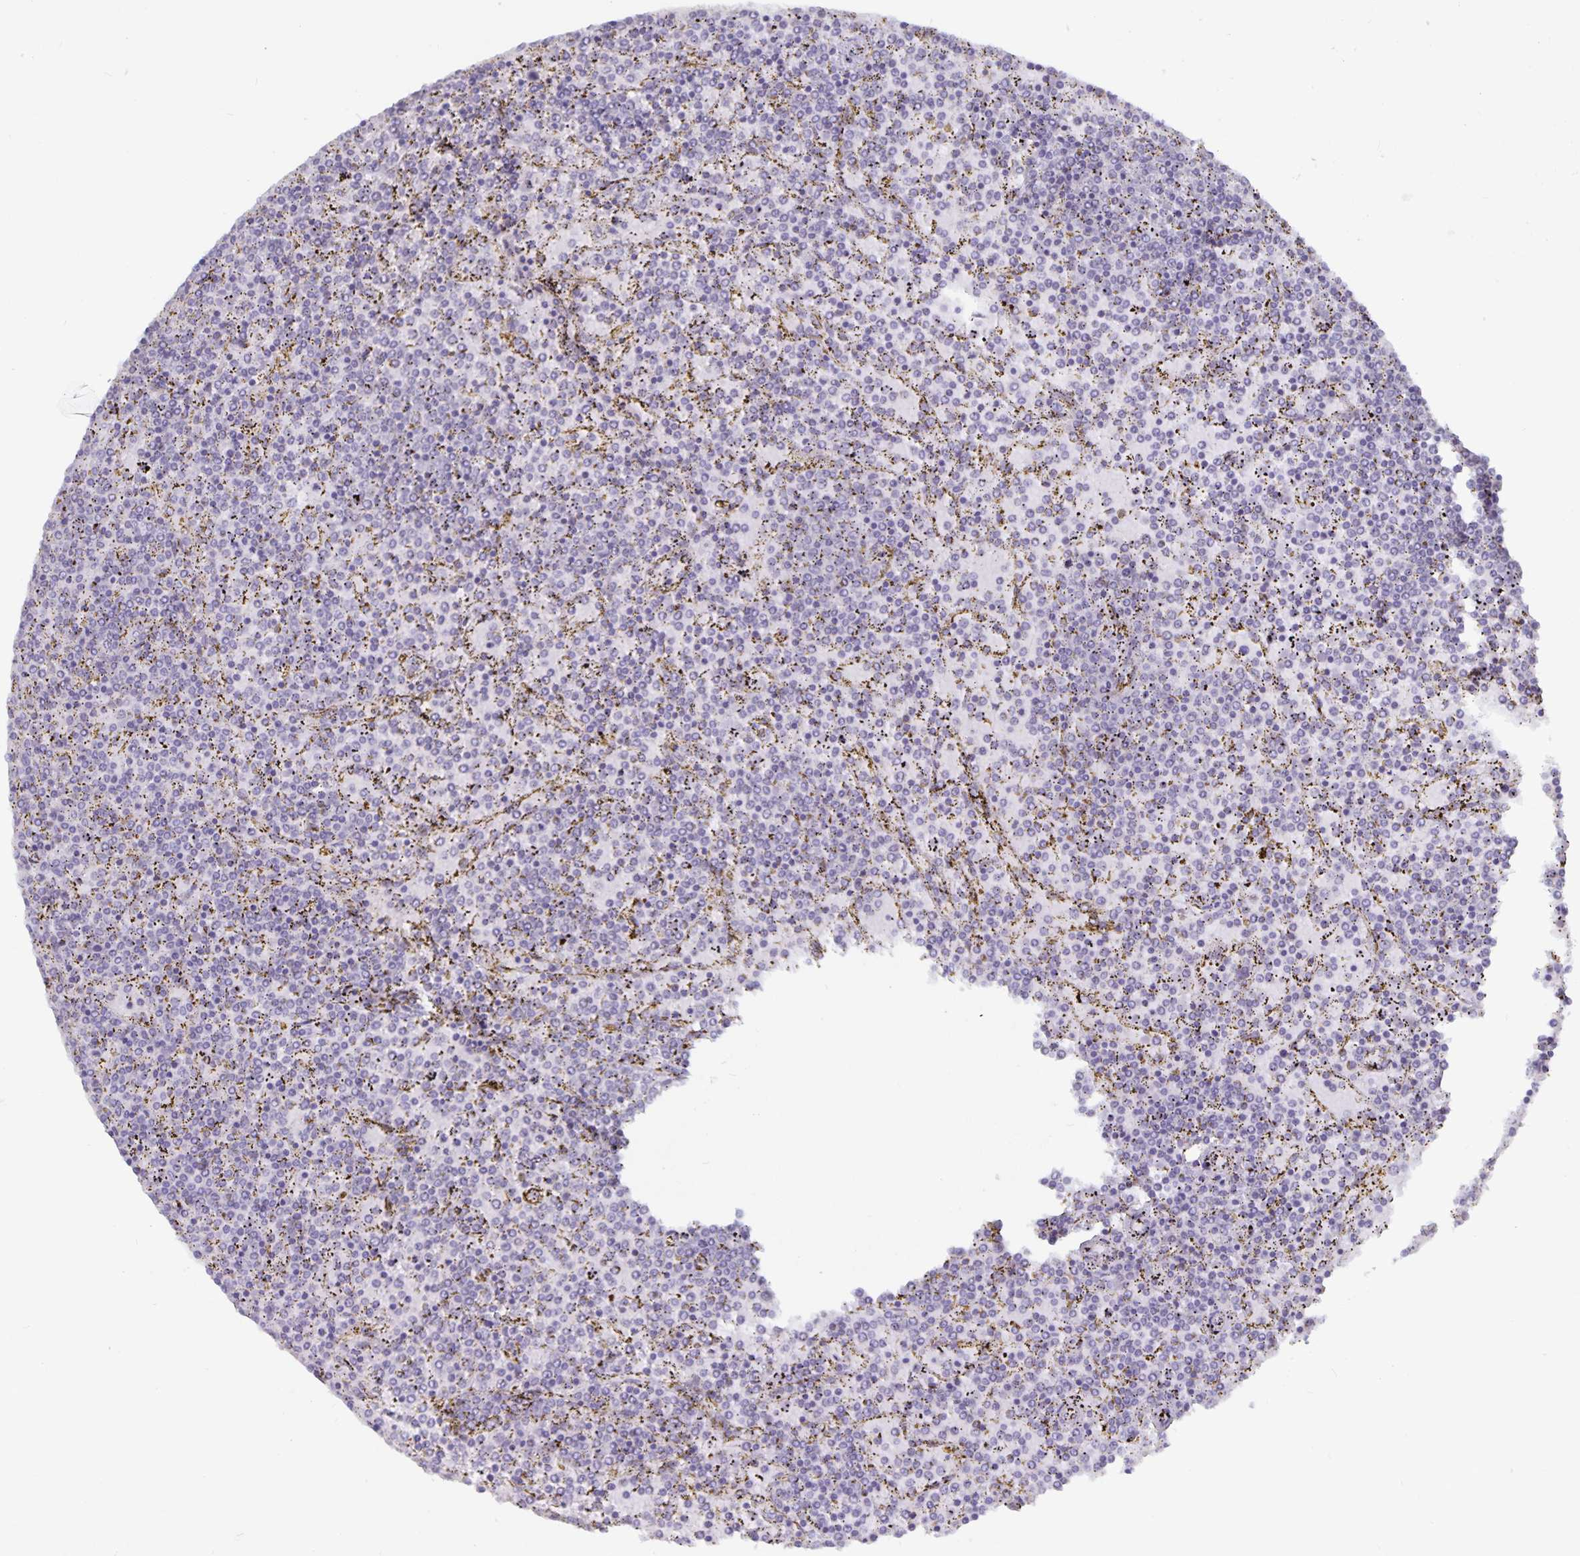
{"staining": {"intensity": "negative", "quantity": "none", "location": "none"}, "tissue": "lymphoma", "cell_type": "Tumor cells", "image_type": "cancer", "snomed": [{"axis": "morphology", "description": "Malignant lymphoma, non-Hodgkin's type, Low grade"}, {"axis": "topography", "description": "Spleen"}], "caption": "Tumor cells show no significant positivity in lymphoma.", "gene": "PLCB3", "patient": {"sex": "female", "age": 77}}